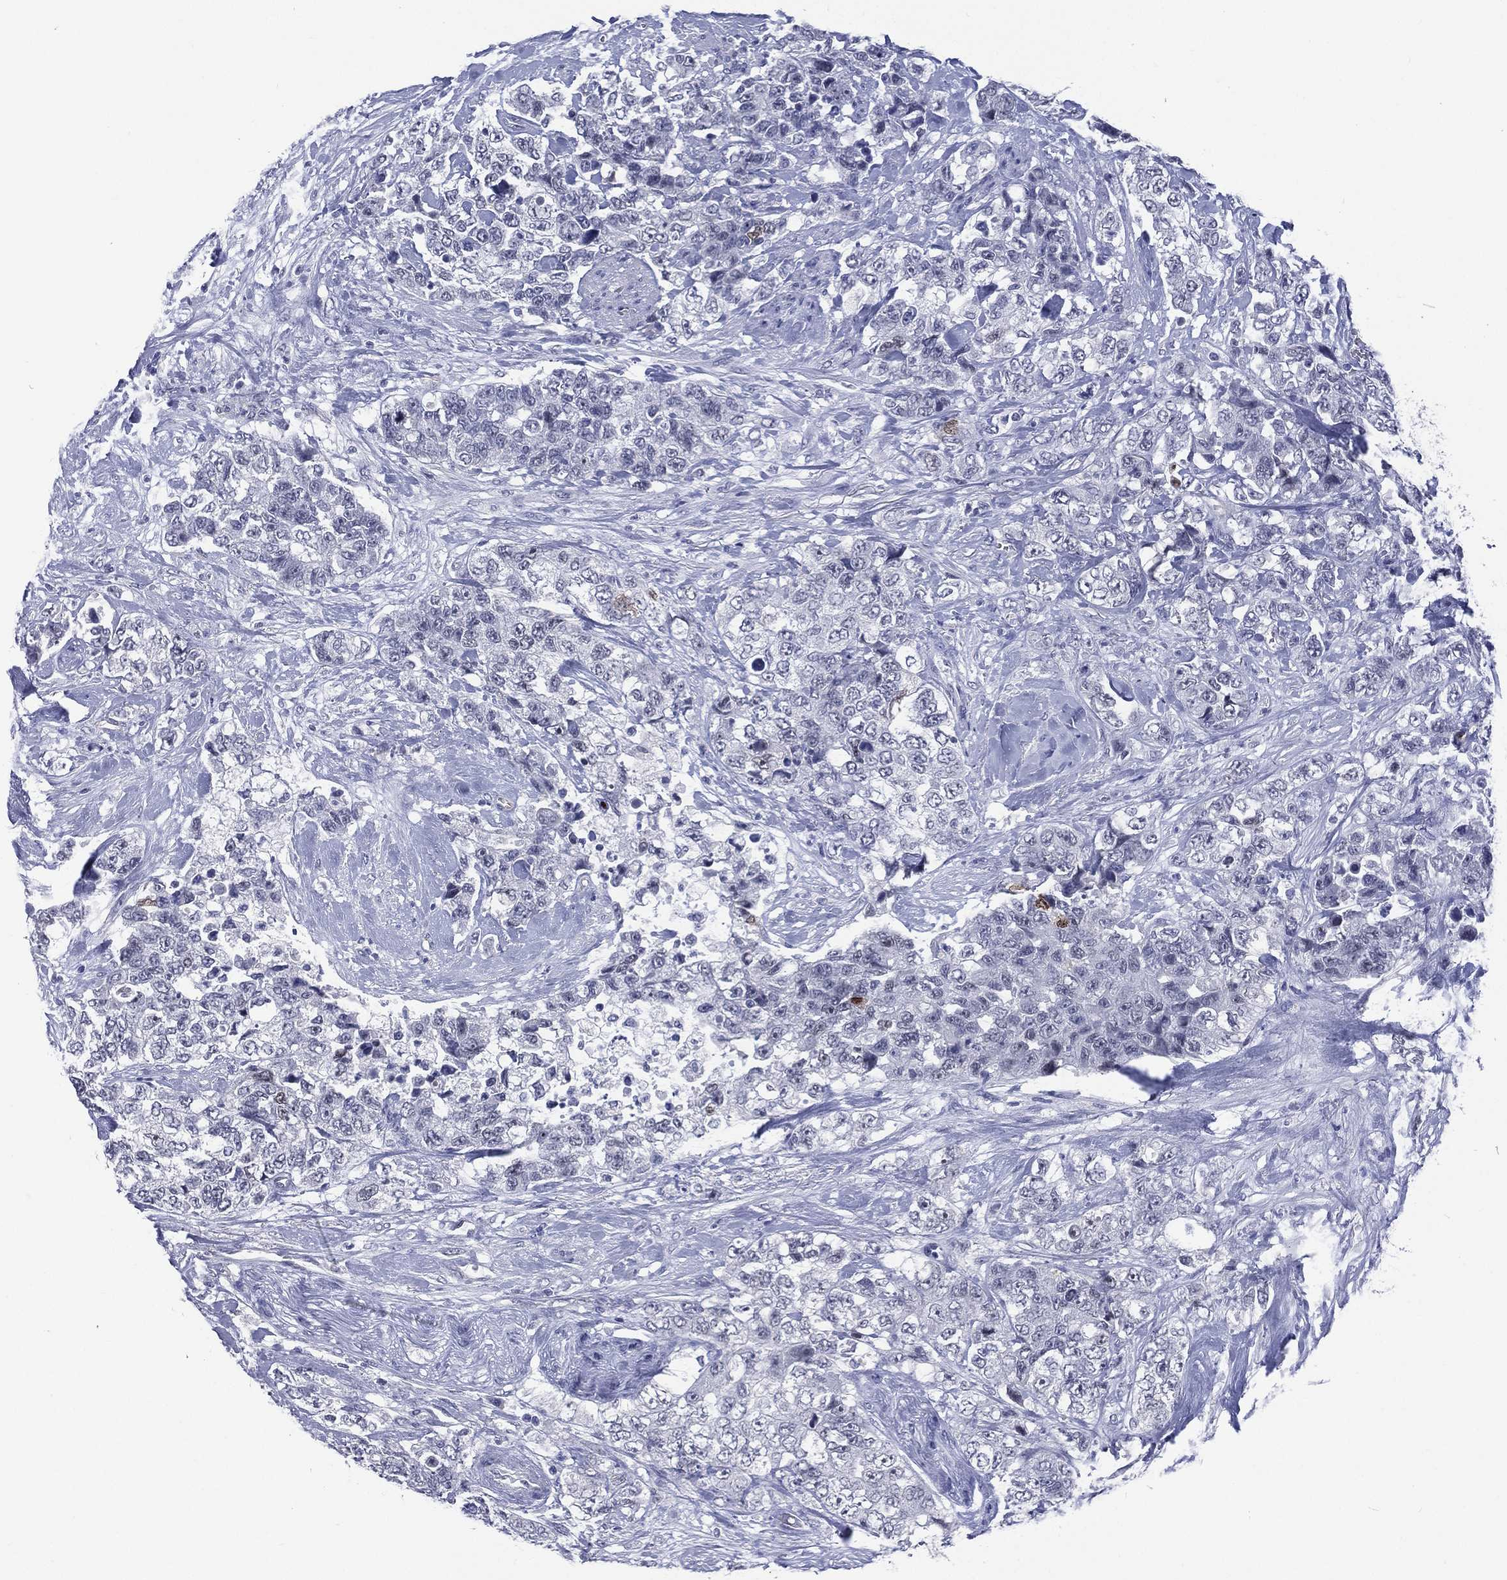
{"staining": {"intensity": "negative", "quantity": "none", "location": "none"}, "tissue": "urothelial cancer", "cell_type": "Tumor cells", "image_type": "cancer", "snomed": [{"axis": "morphology", "description": "Urothelial carcinoma, High grade"}, {"axis": "topography", "description": "Urinary bladder"}], "caption": "Tumor cells are negative for protein expression in human urothelial cancer.", "gene": "SSX1", "patient": {"sex": "female", "age": 78}}